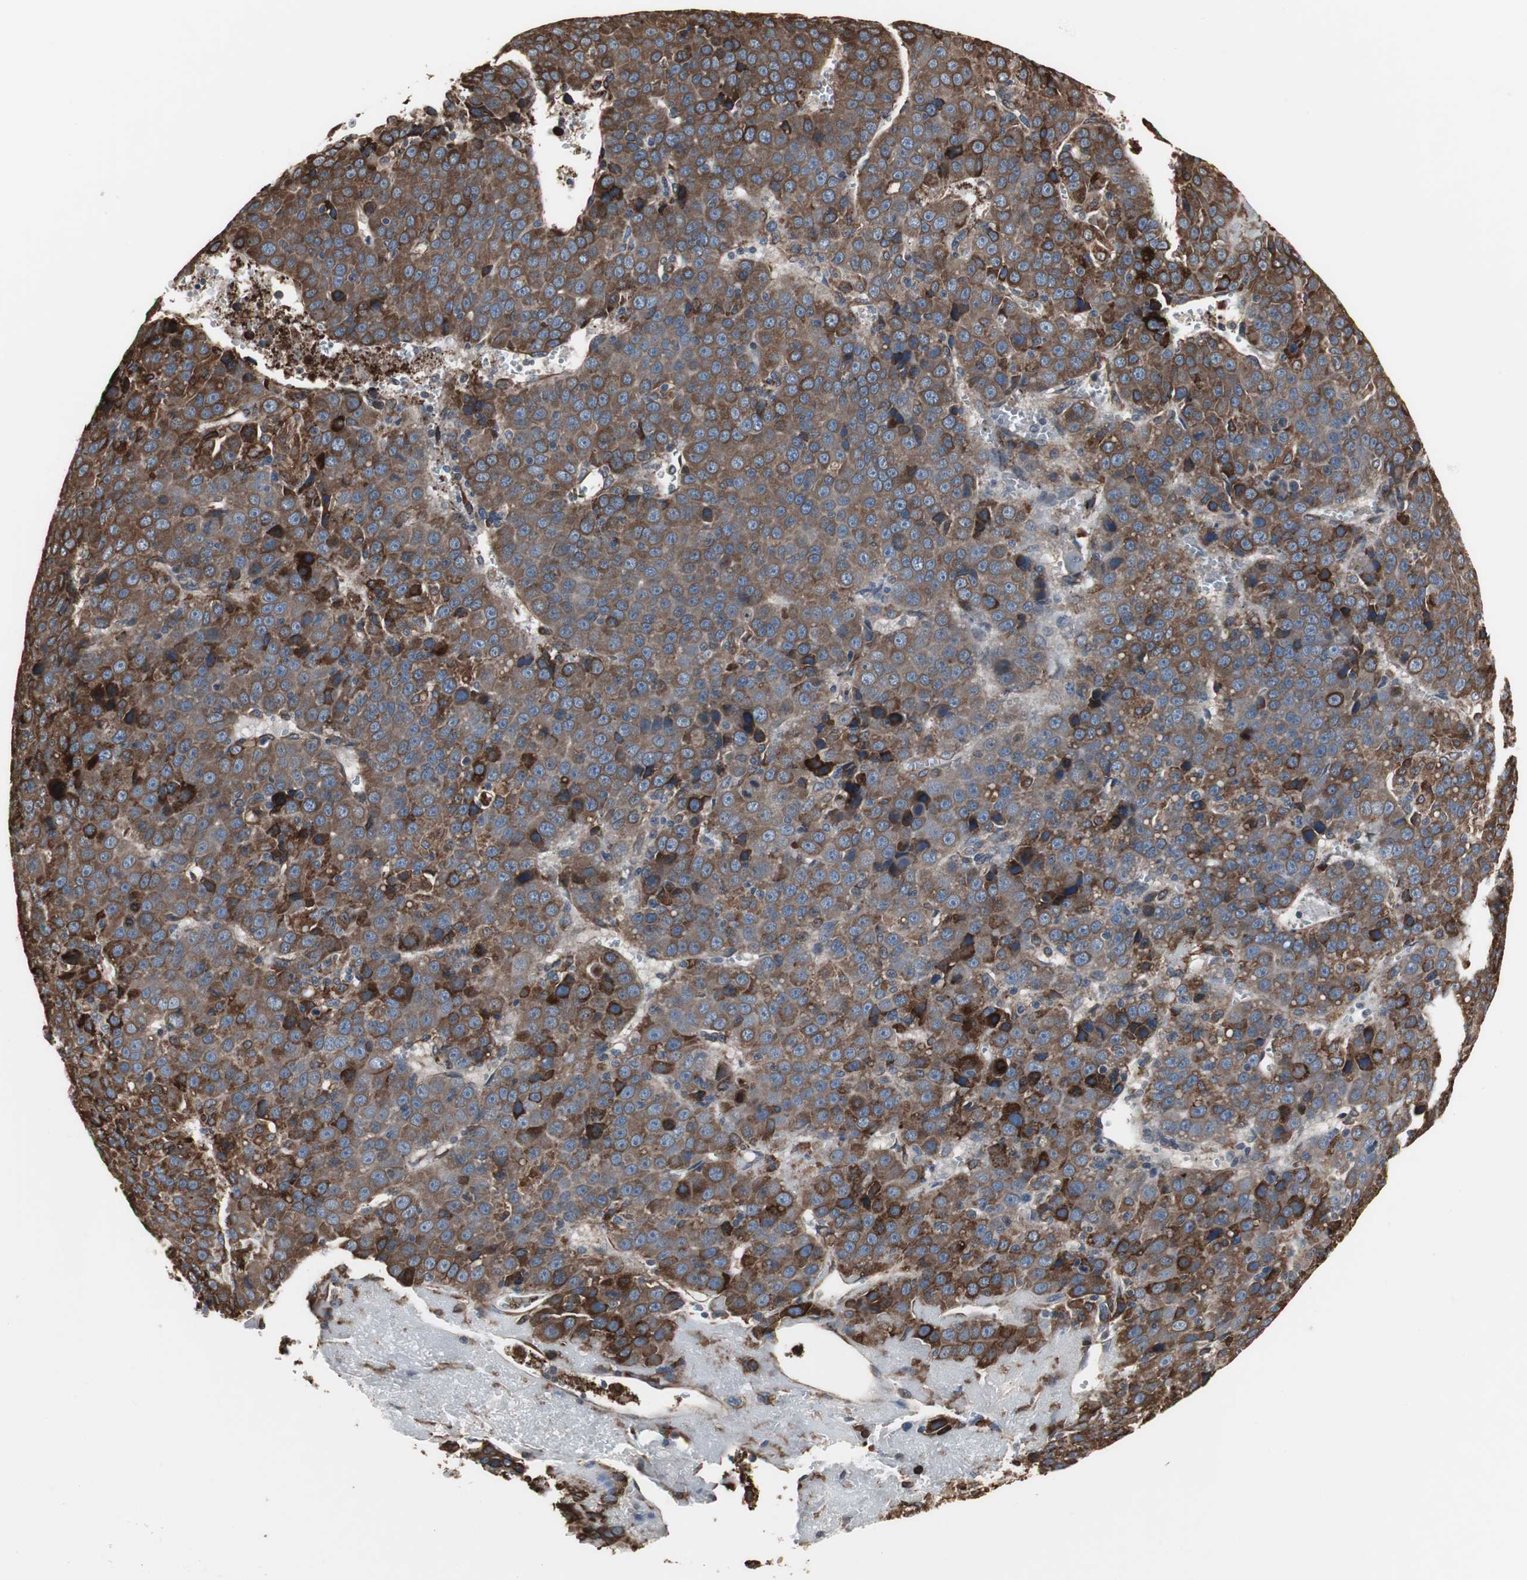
{"staining": {"intensity": "strong", "quantity": ">75%", "location": "cytoplasmic/membranous"}, "tissue": "liver cancer", "cell_type": "Tumor cells", "image_type": "cancer", "snomed": [{"axis": "morphology", "description": "Carcinoma, Hepatocellular, NOS"}, {"axis": "topography", "description": "Liver"}], "caption": "A histopathology image showing strong cytoplasmic/membranous staining in about >75% of tumor cells in liver cancer, as visualized by brown immunohistochemical staining.", "gene": "CALU", "patient": {"sex": "female", "age": 53}}